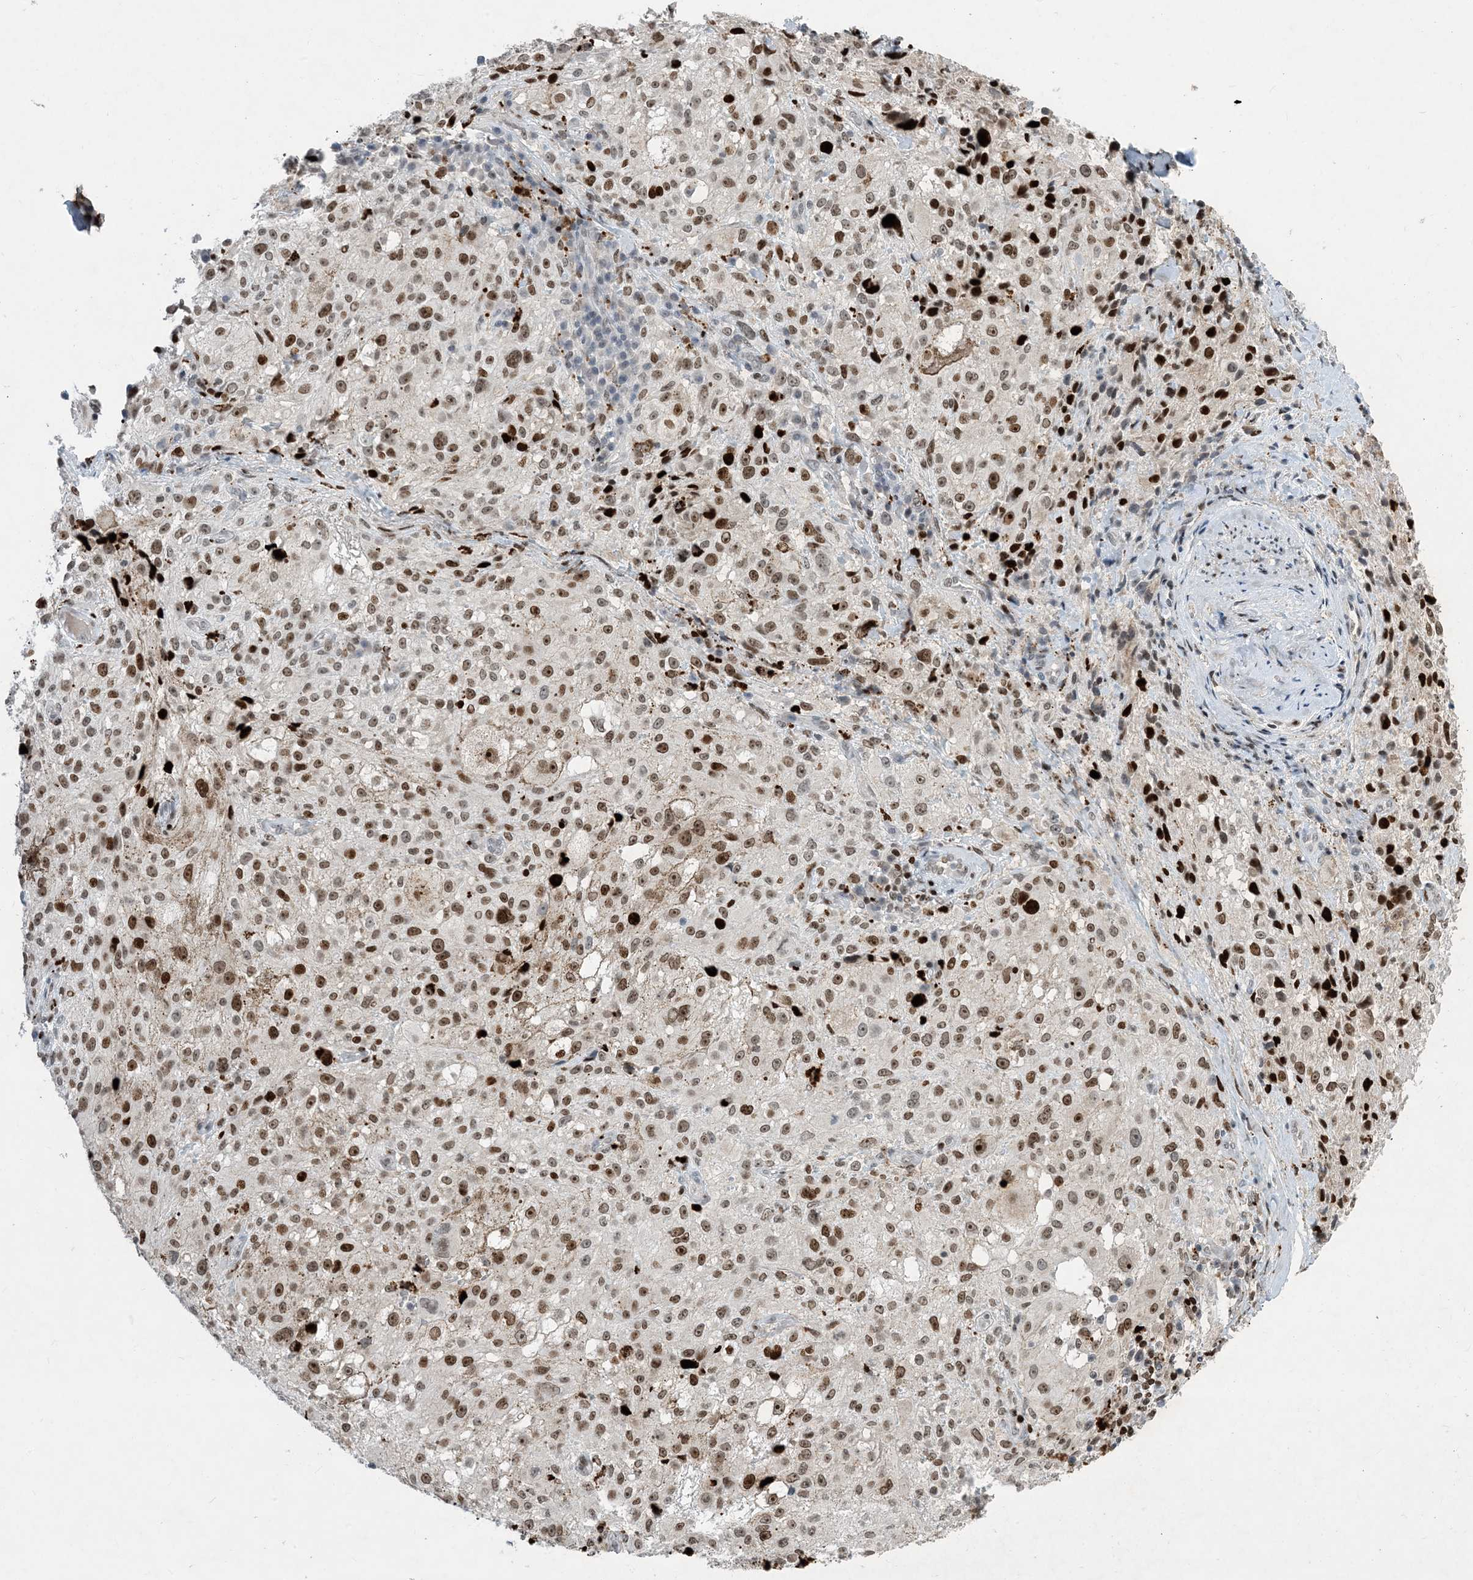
{"staining": {"intensity": "moderate", "quantity": ">75%", "location": "nuclear"}, "tissue": "melanoma", "cell_type": "Tumor cells", "image_type": "cancer", "snomed": [{"axis": "morphology", "description": "Necrosis, NOS"}, {"axis": "morphology", "description": "Malignant melanoma, NOS"}, {"axis": "topography", "description": "Skin"}], "caption": "Immunohistochemical staining of human malignant melanoma demonstrates medium levels of moderate nuclear protein expression in approximately >75% of tumor cells.", "gene": "SLC25A53", "patient": {"sex": "female", "age": 87}}